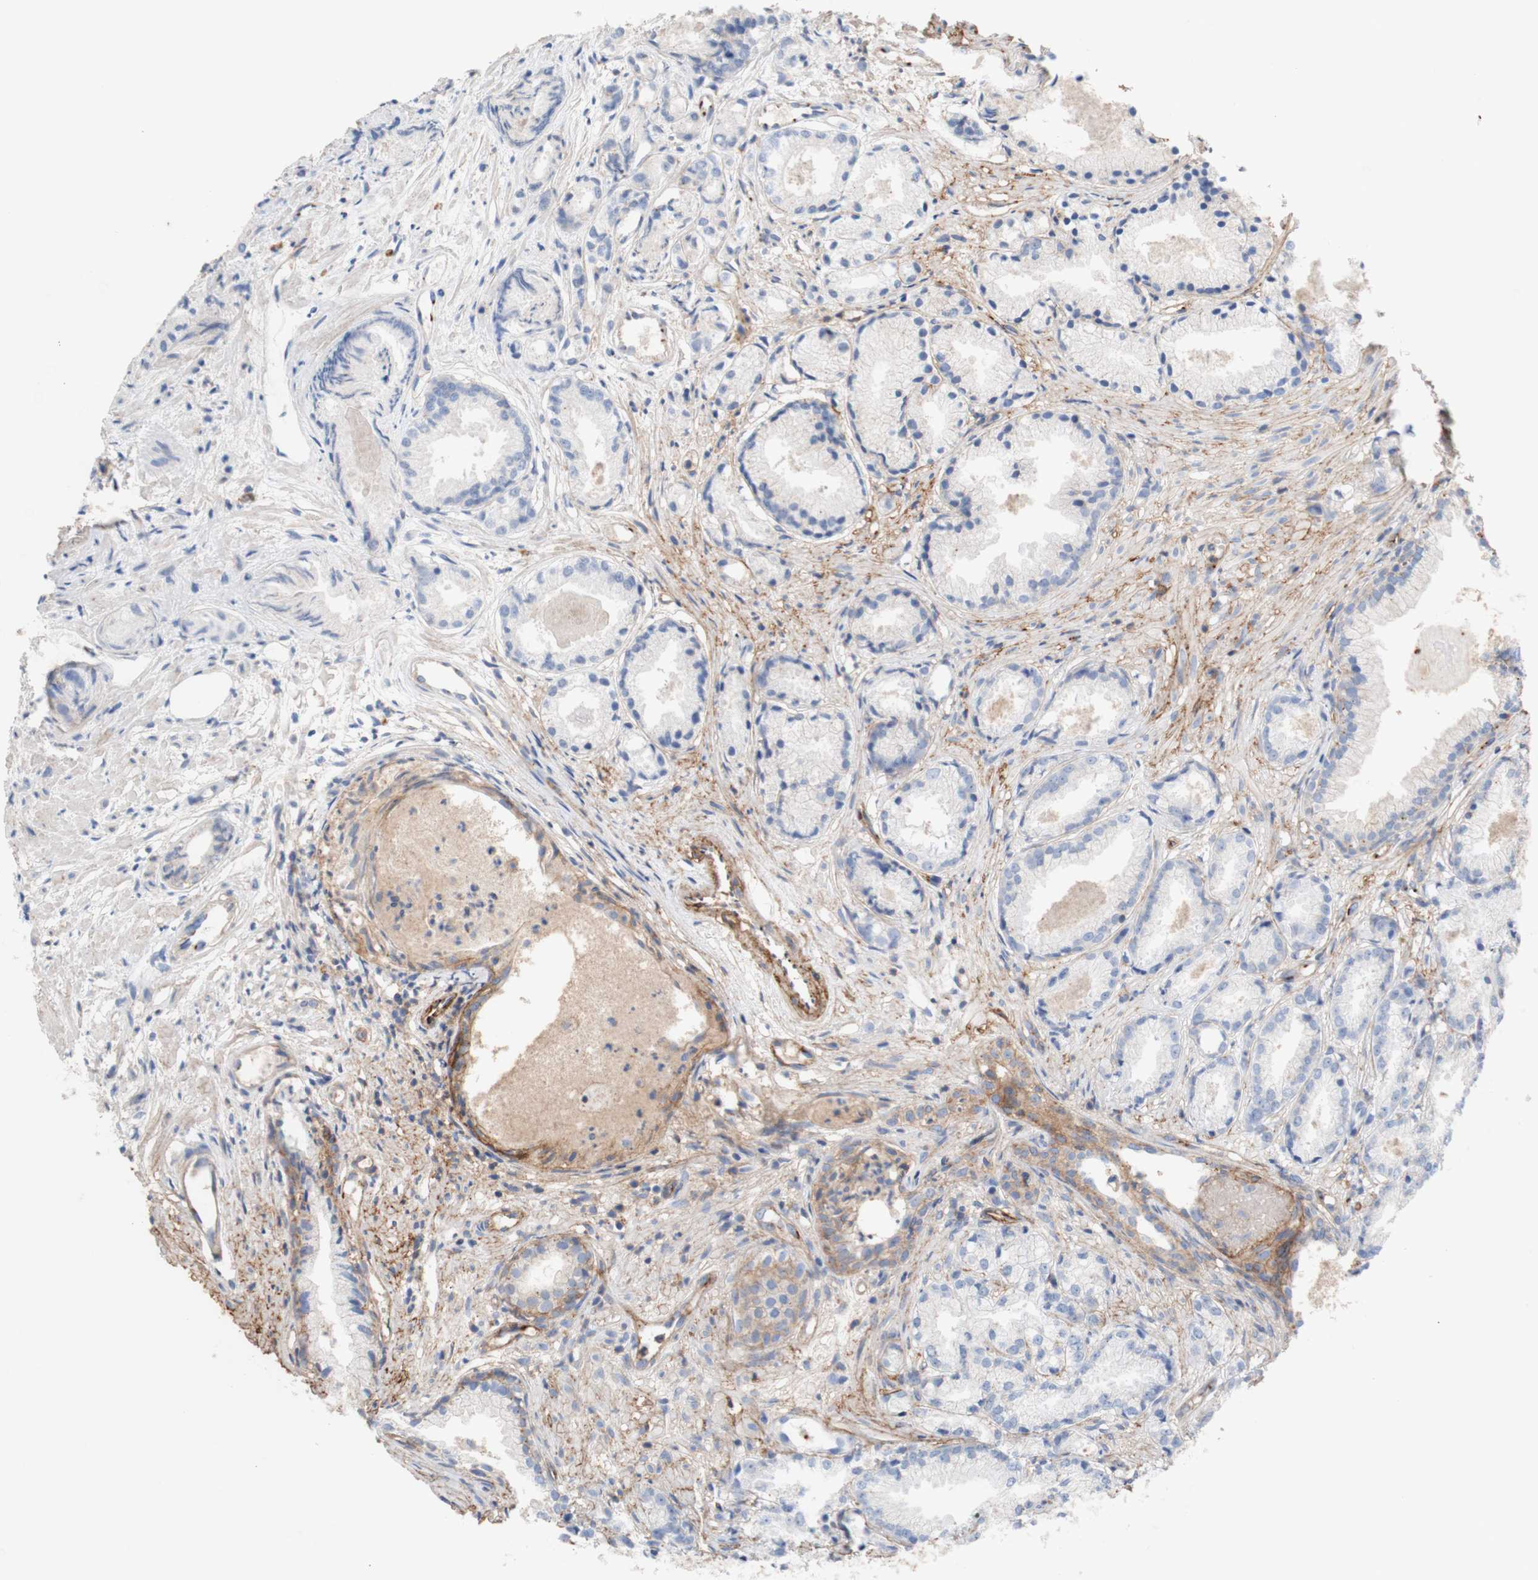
{"staining": {"intensity": "negative", "quantity": "none", "location": "none"}, "tissue": "prostate cancer", "cell_type": "Tumor cells", "image_type": "cancer", "snomed": [{"axis": "morphology", "description": "Adenocarcinoma, Low grade"}, {"axis": "topography", "description": "Prostate"}], "caption": "Adenocarcinoma (low-grade) (prostate) was stained to show a protein in brown. There is no significant positivity in tumor cells. The staining is performed using DAB (3,3'-diaminobenzidine) brown chromogen with nuclei counter-stained in using hematoxylin.", "gene": "ATP2A3", "patient": {"sex": "male", "age": 72}}